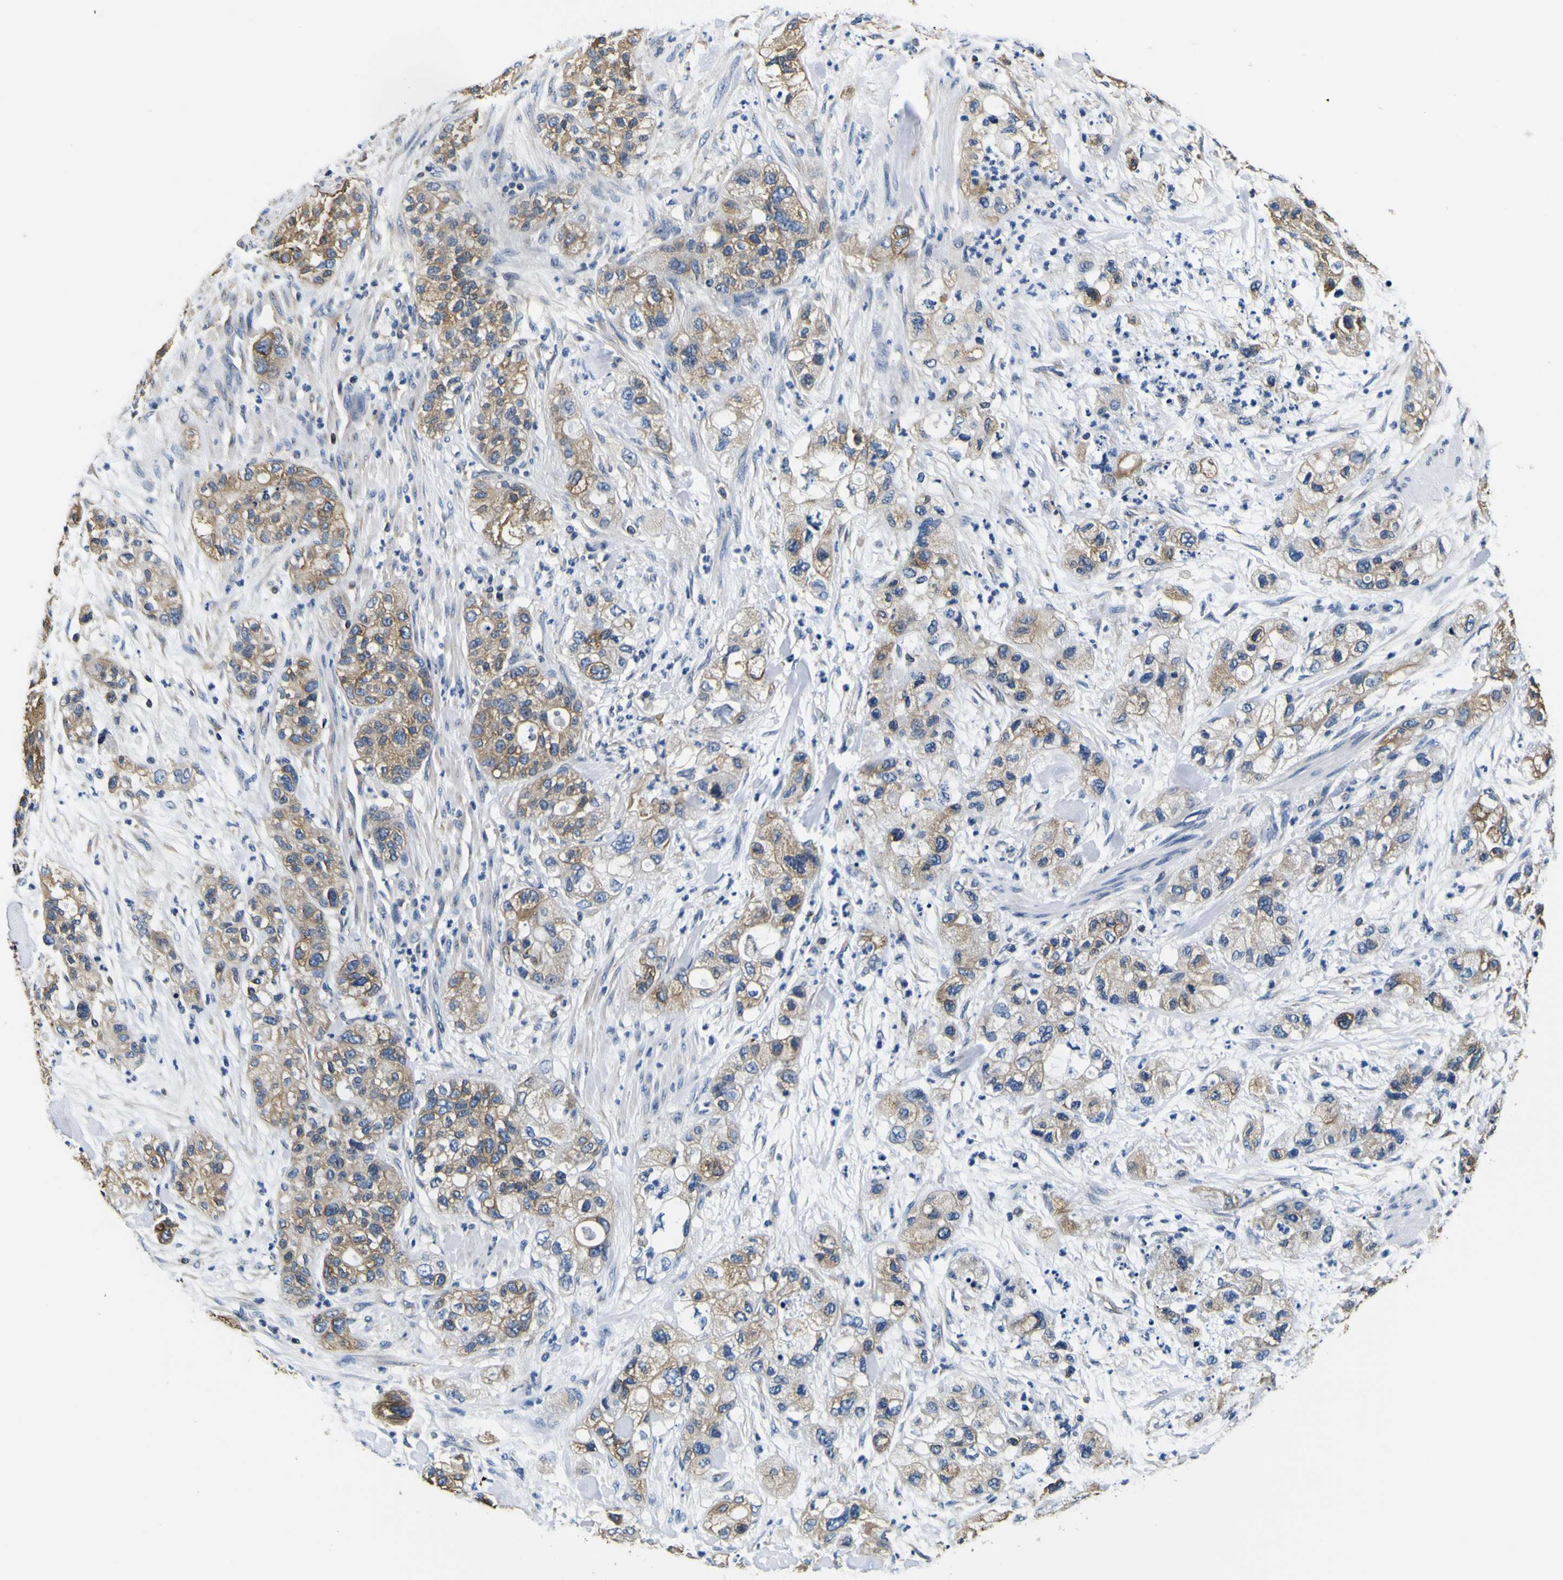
{"staining": {"intensity": "moderate", "quantity": ">75%", "location": "cytoplasmic/membranous"}, "tissue": "pancreatic cancer", "cell_type": "Tumor cells", "image_type": "cancer", "snomed": [{"axis": "morphology", "description": "Adenocarcinoma, NOS"}, {"axis": "topography", "description": "Pancreas"}], "caption": "An image showing moderate cytoplasmic/membranous expression in about >75% of tumor cells in pancreatic cancer, as visualized by brown immunohistochemical staining.", "gene": "TUBA1B", "patient": {"sex": "female", "age": 78}}